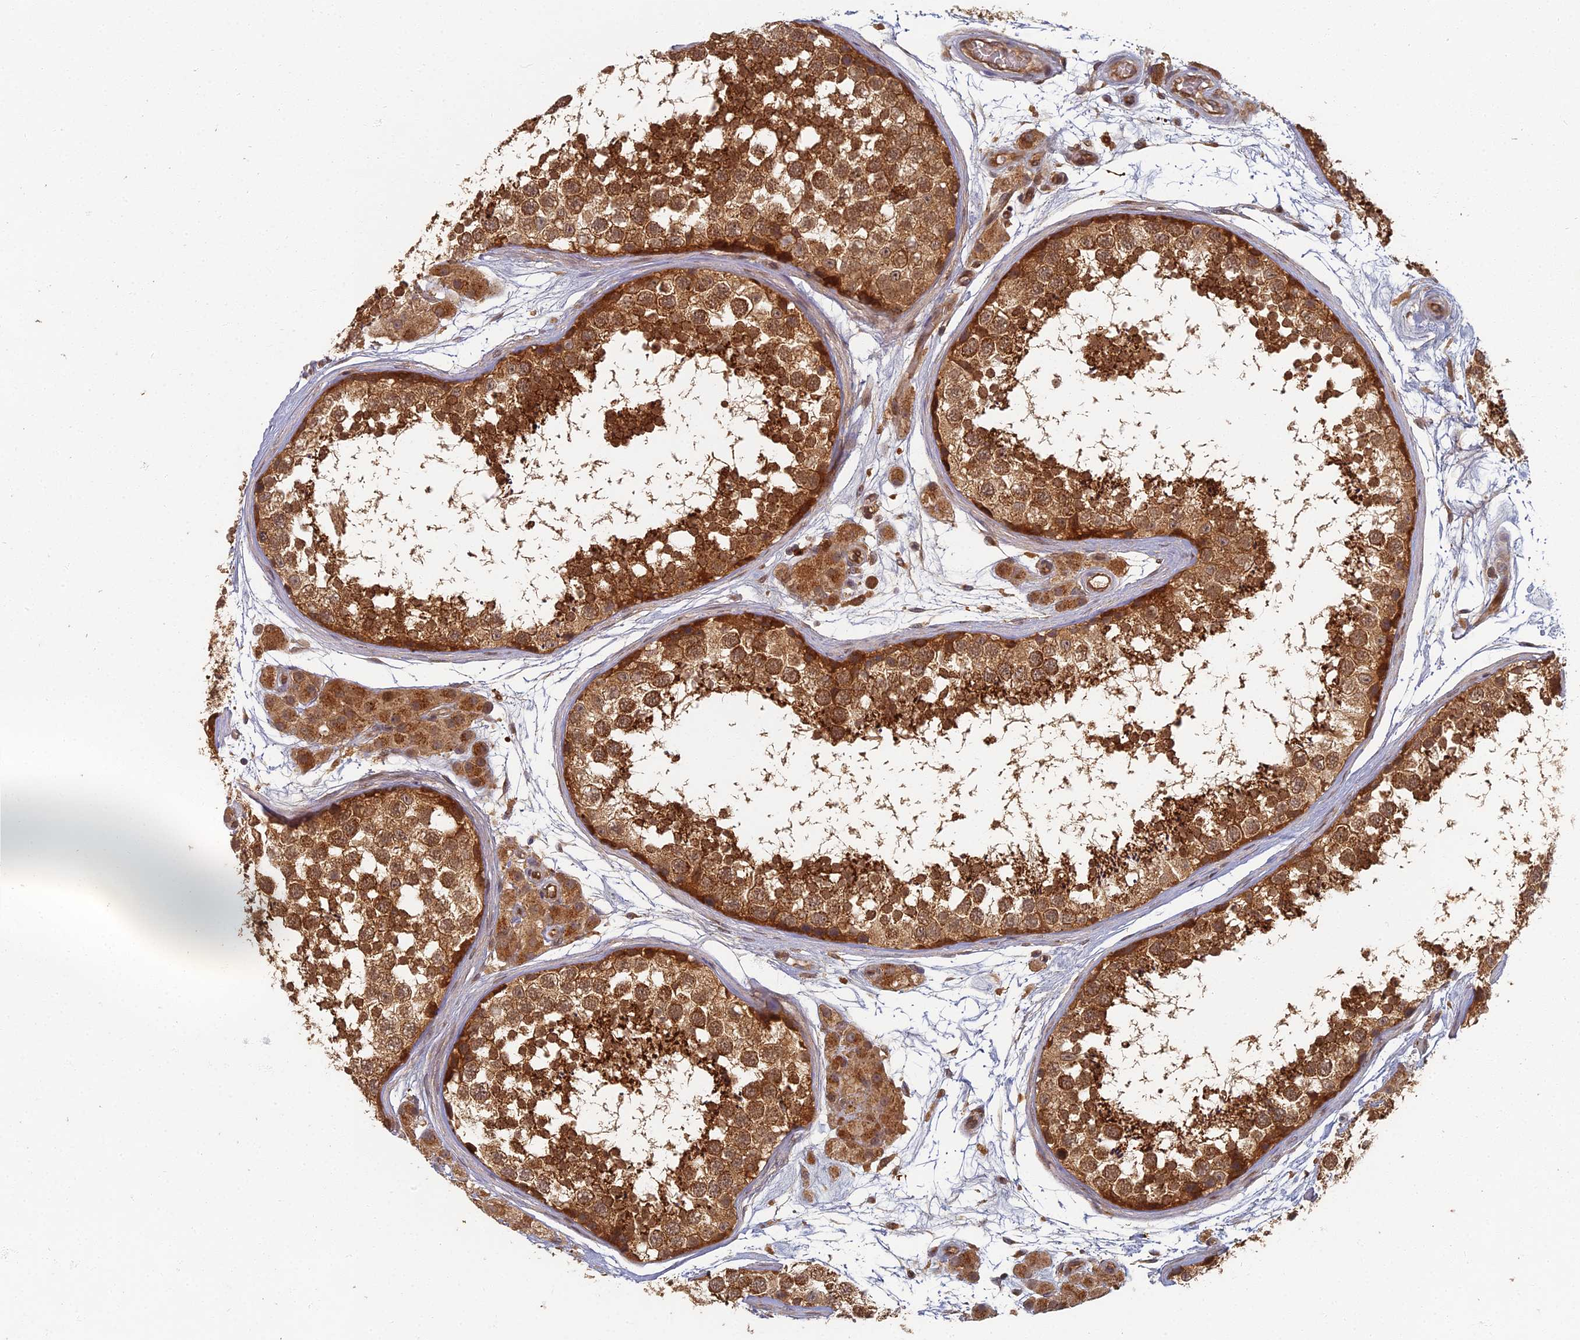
{"staining": {"intensity": "strong", "quantity": ">75%", "location": "cytoplasmic/membranous"}, "tissue": "testis", "cell_type": "Cells in seminiferous ducts", "image_type": "normal", "snomed": [{"axis": "morphology", "description": "Normal tissue, NOS"}, {"axis": "topography", "description": "Testis"}], "caption": "Testis stained for a protein (brown) displays strong cytoplasmic/membranous positive expression in about >75% of cells in seminiferous ducts.", "gene": "INO80D", "patient": {"sex": "male", "age": 56}}